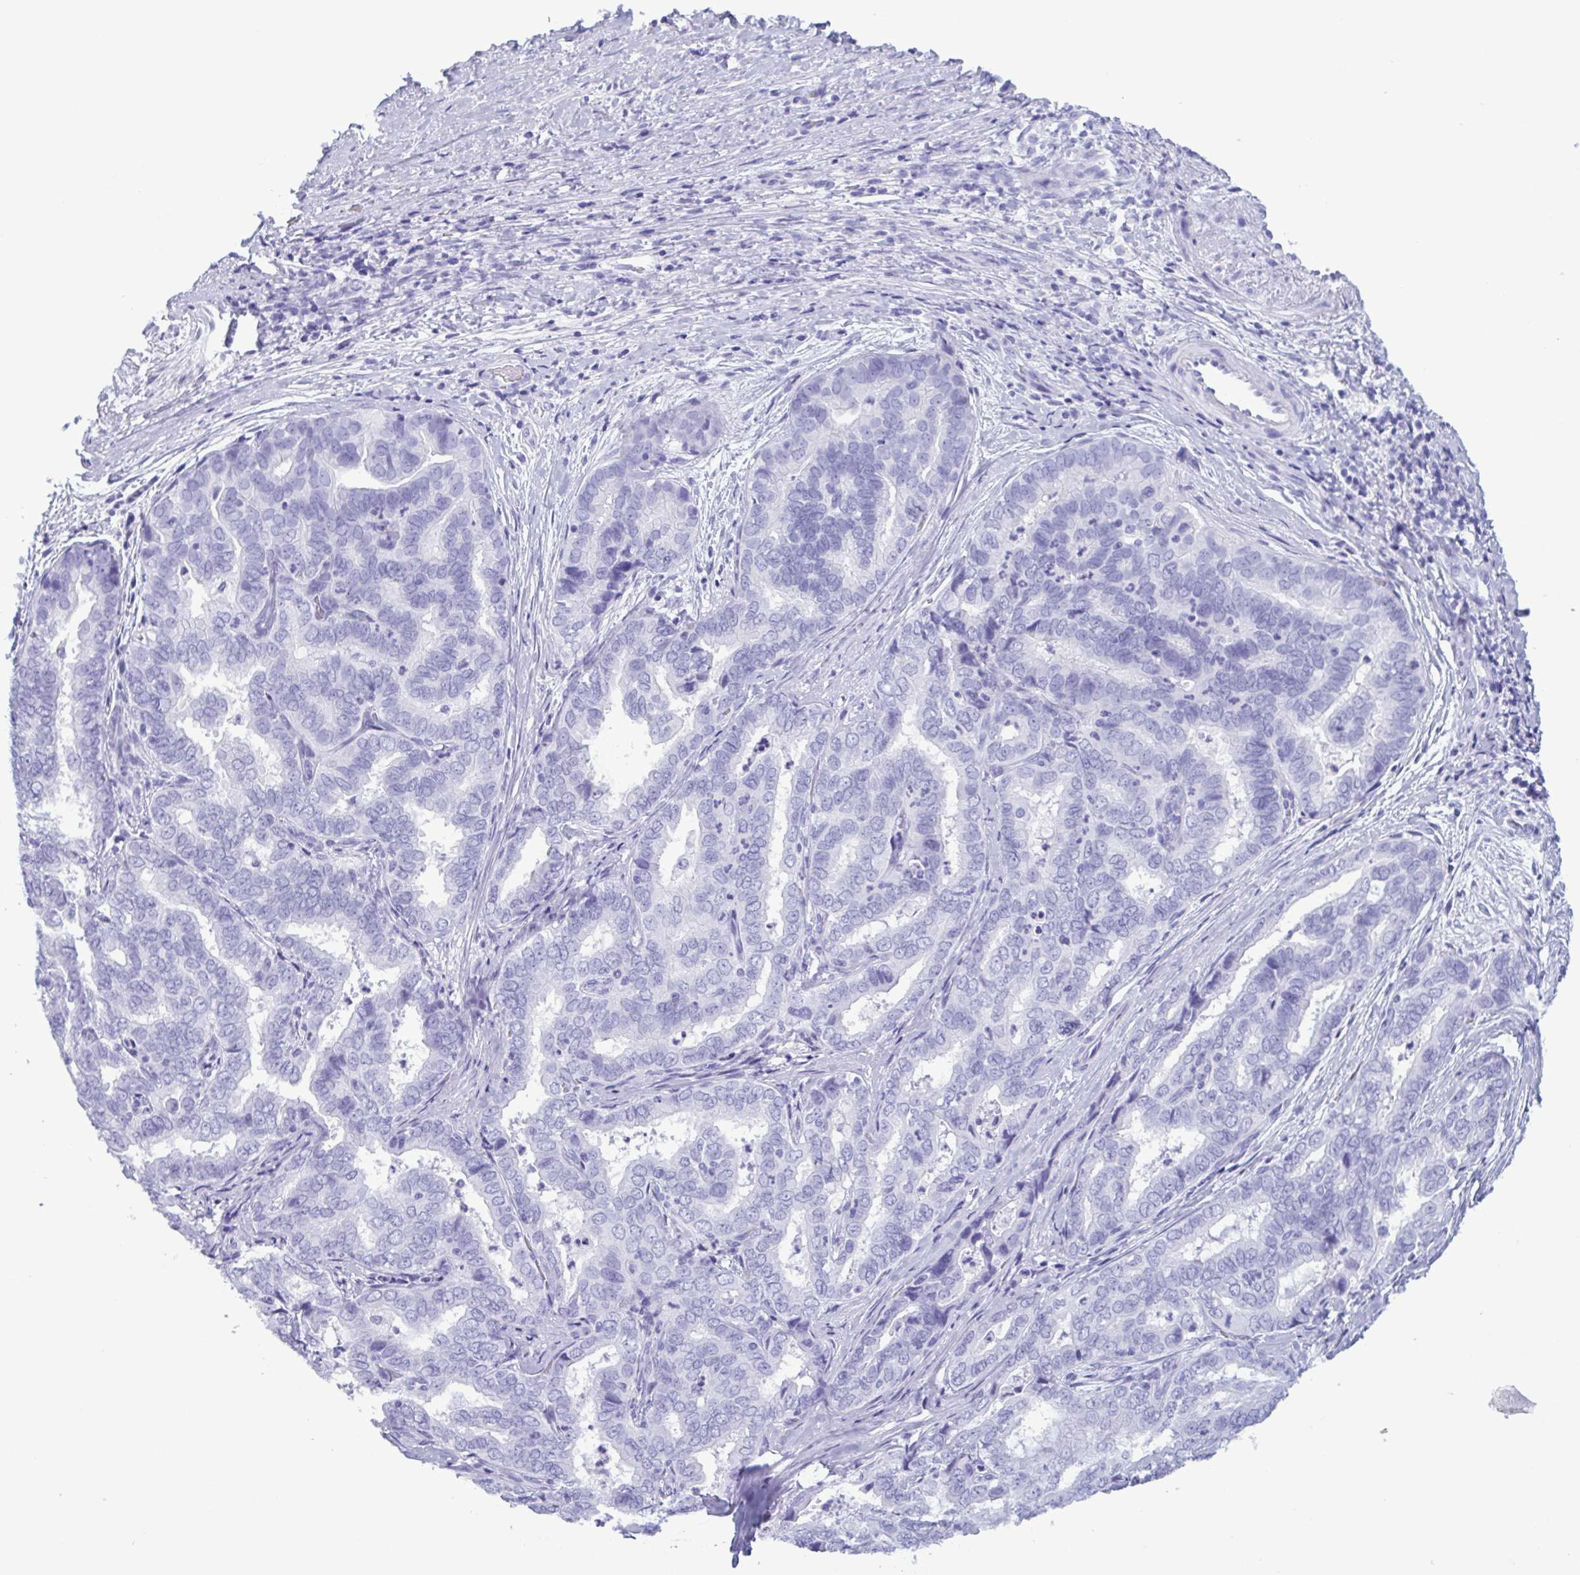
{"staining": {"intensity": "negative", "quantity": "none", "location": "none"}, "tissue": "liver cancer", "cell_type": "Tumor cells", "image_type": "cancer", "snomed": [{"axis": "morphology", "description": "Cholangiocarcinoma"}, {"axis": "topography", "description": "Liver"}], "caption": "DAB immunohistochemical staining of liver cancer reveals no significant positivity in tumor cells.", "gene": "LTF", "patient": {"sex": "female", "age": 64}}